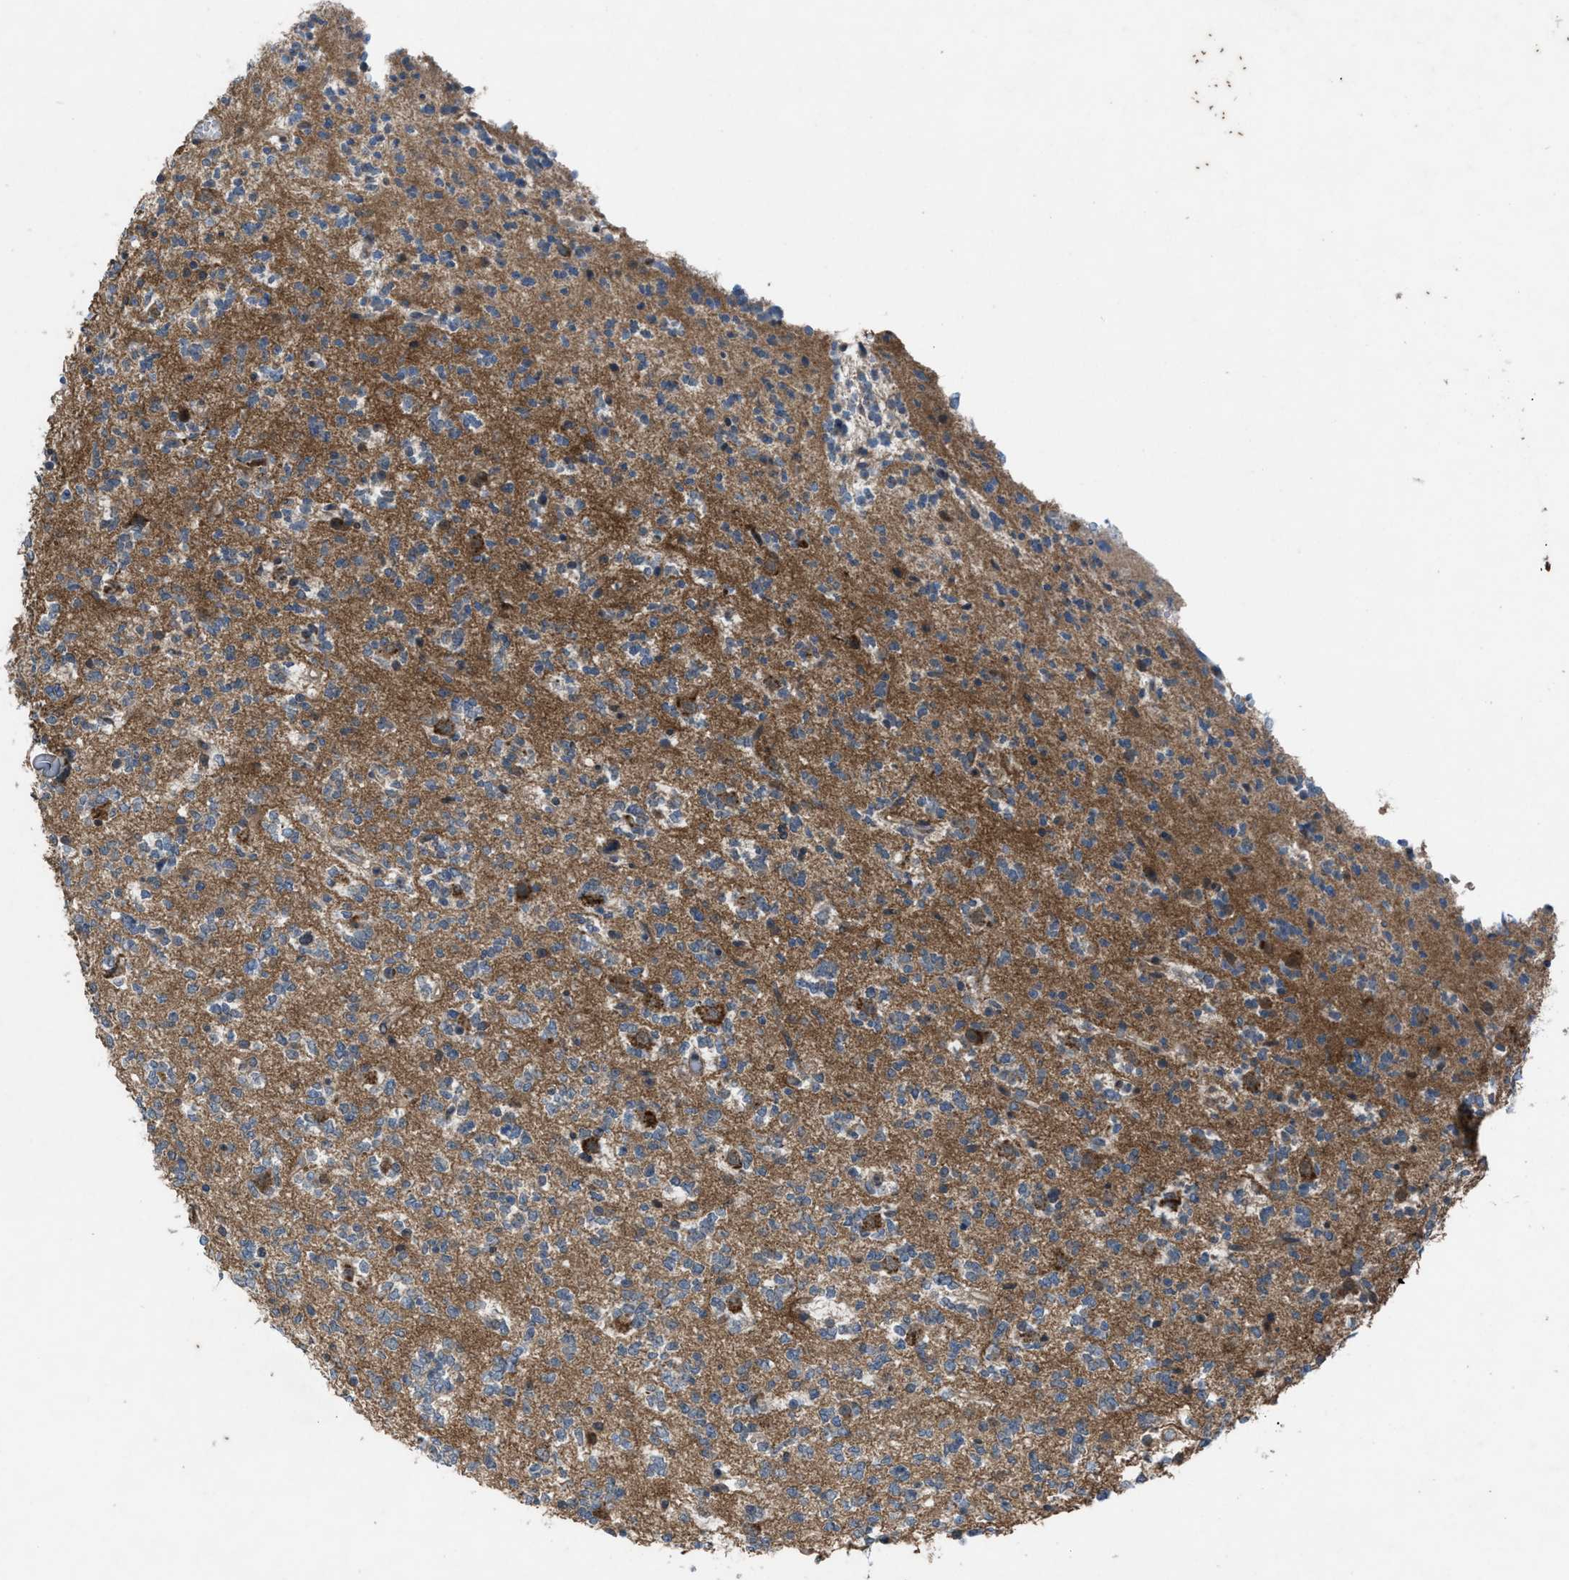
{"staining": {"intensity": "moderate", "quantity": "25%-75%", "location": "cytoplasmic/membranous"}, "tissue": "glioma", "cell_type": "Tumor cells", "image_type": "cancer", "snomed": [{"axis": "morphology", "description": "Glioma, malignant, Low grade"}, {"axis": "topography", "description": "Brain"}], "caption": "Protein expression analysis of human malignant glioma (low-grade) reveals moderate cytoplasmic/membranous positivity in about 25%-75% of tumor cells. (DAB (3,3'-diaminobenzidine) IHC, brown staining for protein, blue staining for nuclei).", "gene": "PLAA", "patient": {"sex": "male", "age": 38}}